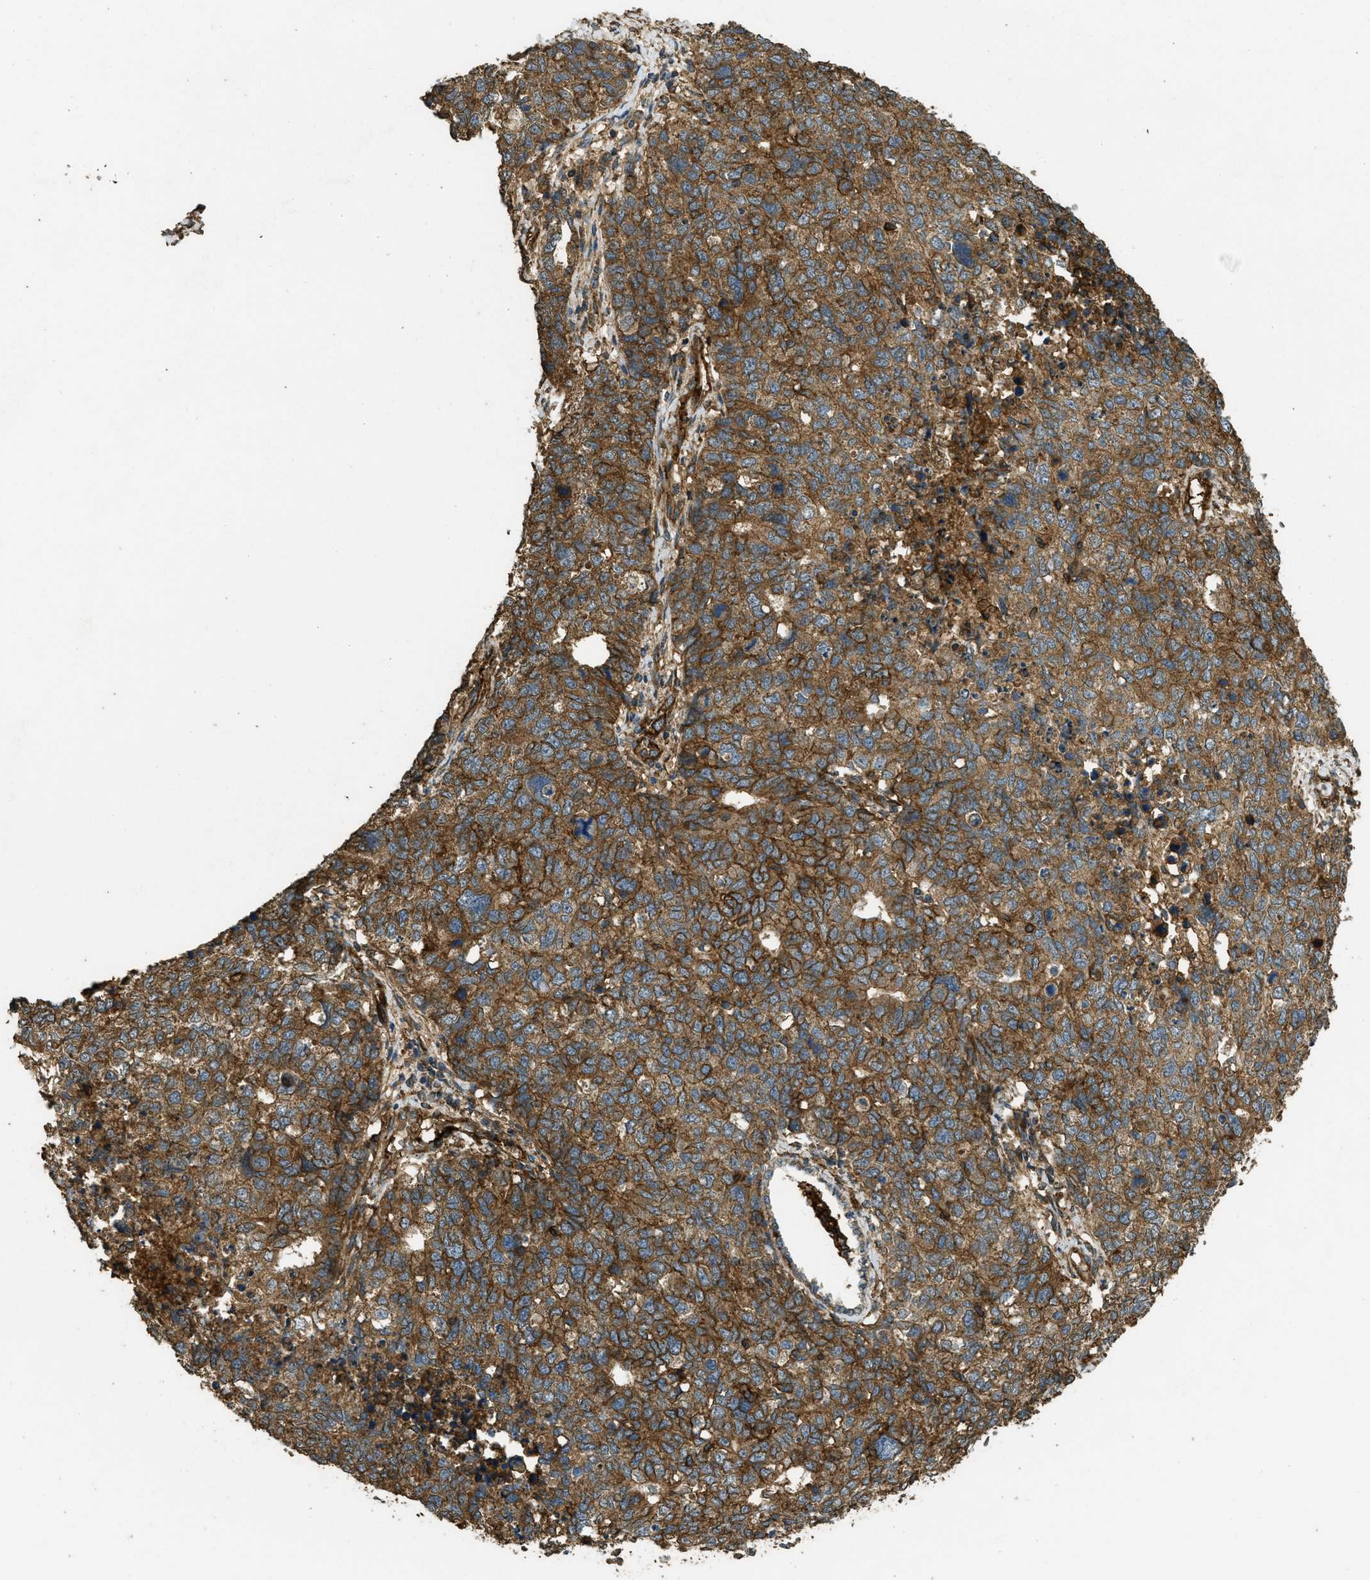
{"staining": {"intensity": "strong", "quantity": ">75%", "location": "cytoplasmic/membranous"}, "tissue": "cervical cancer", "cell_type": "Tumor cells", "image_type": "cancer", "snomed": [{"axis": "morphology", "description": "Squamous cell carcinoma, NOS"}, {"axis": "topography", "description": "Cervix"}], "caption": "Cervical cancer (squamous cell carcinoma) was stained to show a protein in brown. There is high levels of strong cytoplasmic/membranous positivity in about >75% of tumor cells.", "gene": "CD276", "patient": {"sex": "female", "age": 63}}